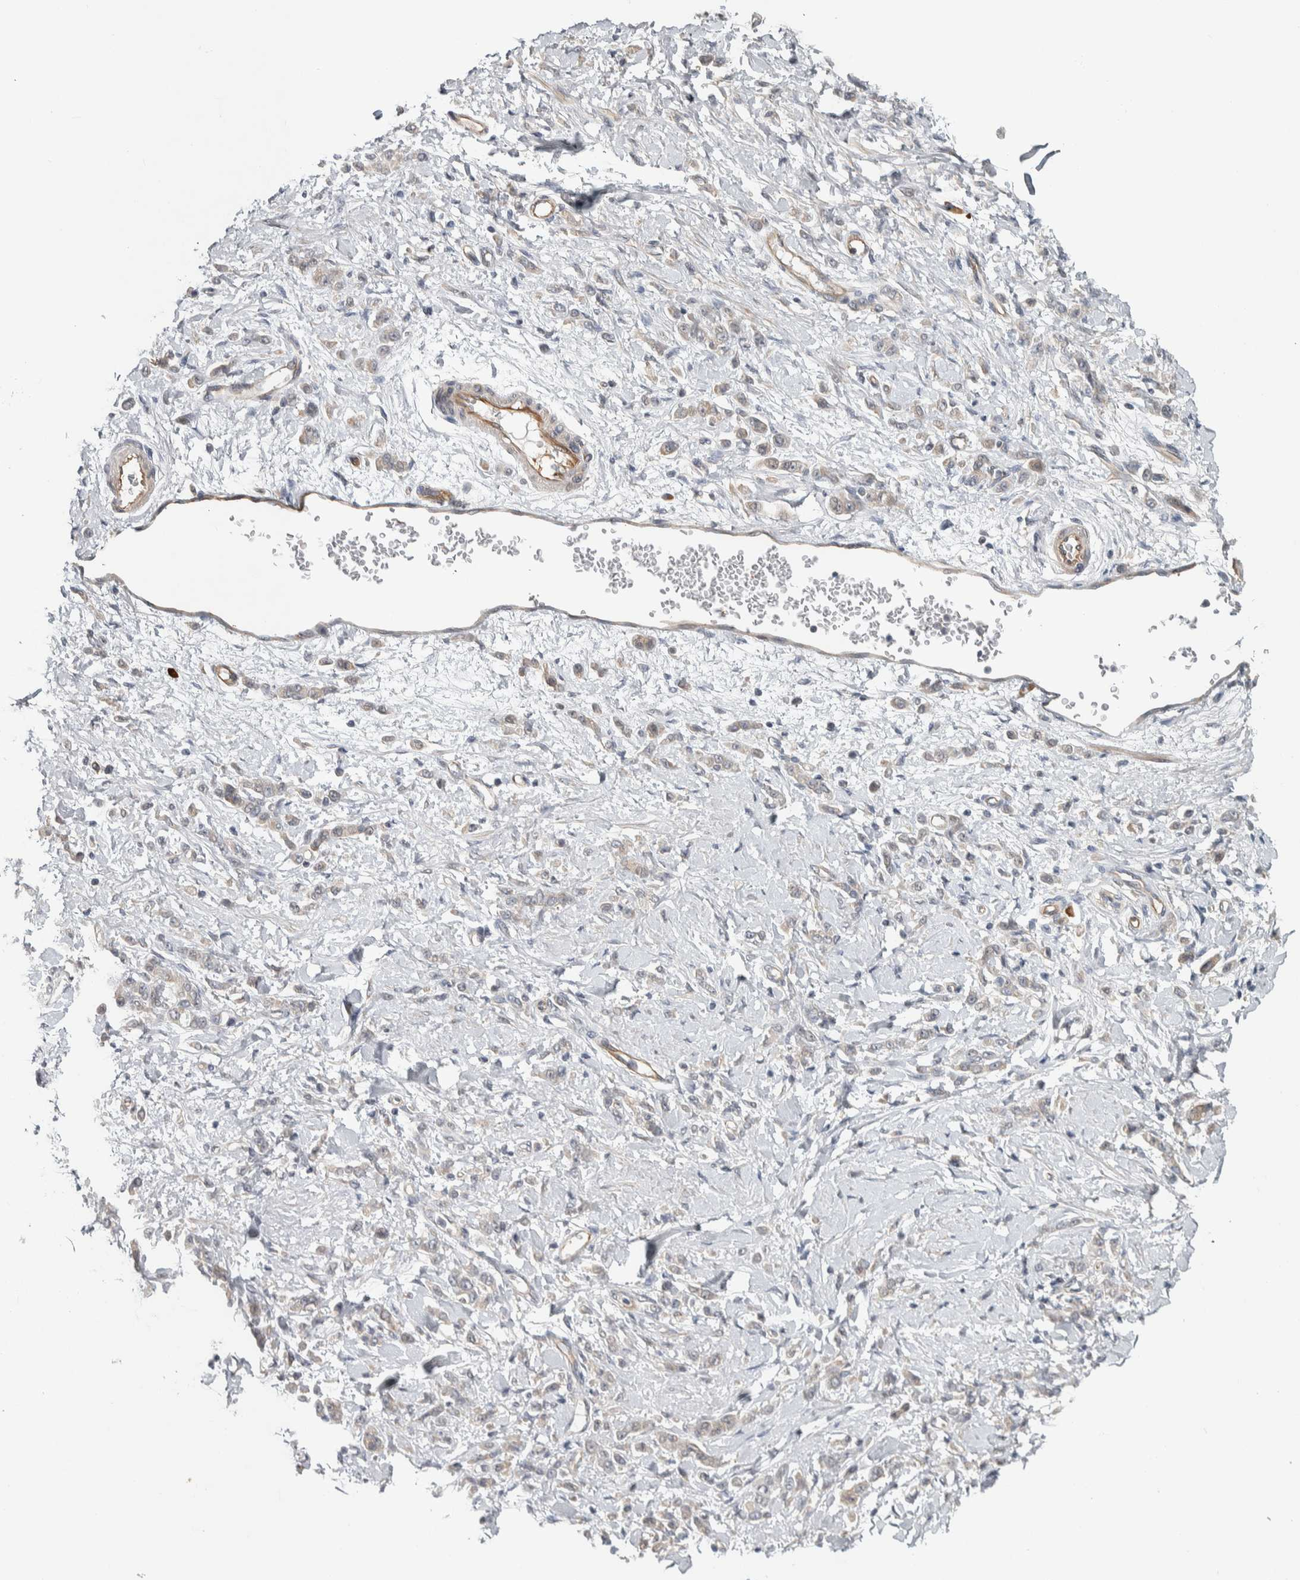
{"staining": {"intensity": "weak", "quantity": "<25%", "location": "cytoplasmic/membranous"}, "tissue": "stomach cancer", "cell_type": "Tumor cells", "image_type": "cancer", "snomed": [{"axis": "morphology", "description": "Normal tissue, NOS"}, {"axis": "morphology", "description": "Adenocarcinoma, NOS"}, {"axis": "topography", "description": "Stomach"}], "caption": "Immunohistochemistry micrograph of neoplastic tissue: stomach adenocarcinoma stained with DAB displays no significant protein expression in tumor cells.", "gene": "TBC1D31", "patient": {"sex": "male", "age": 82}}